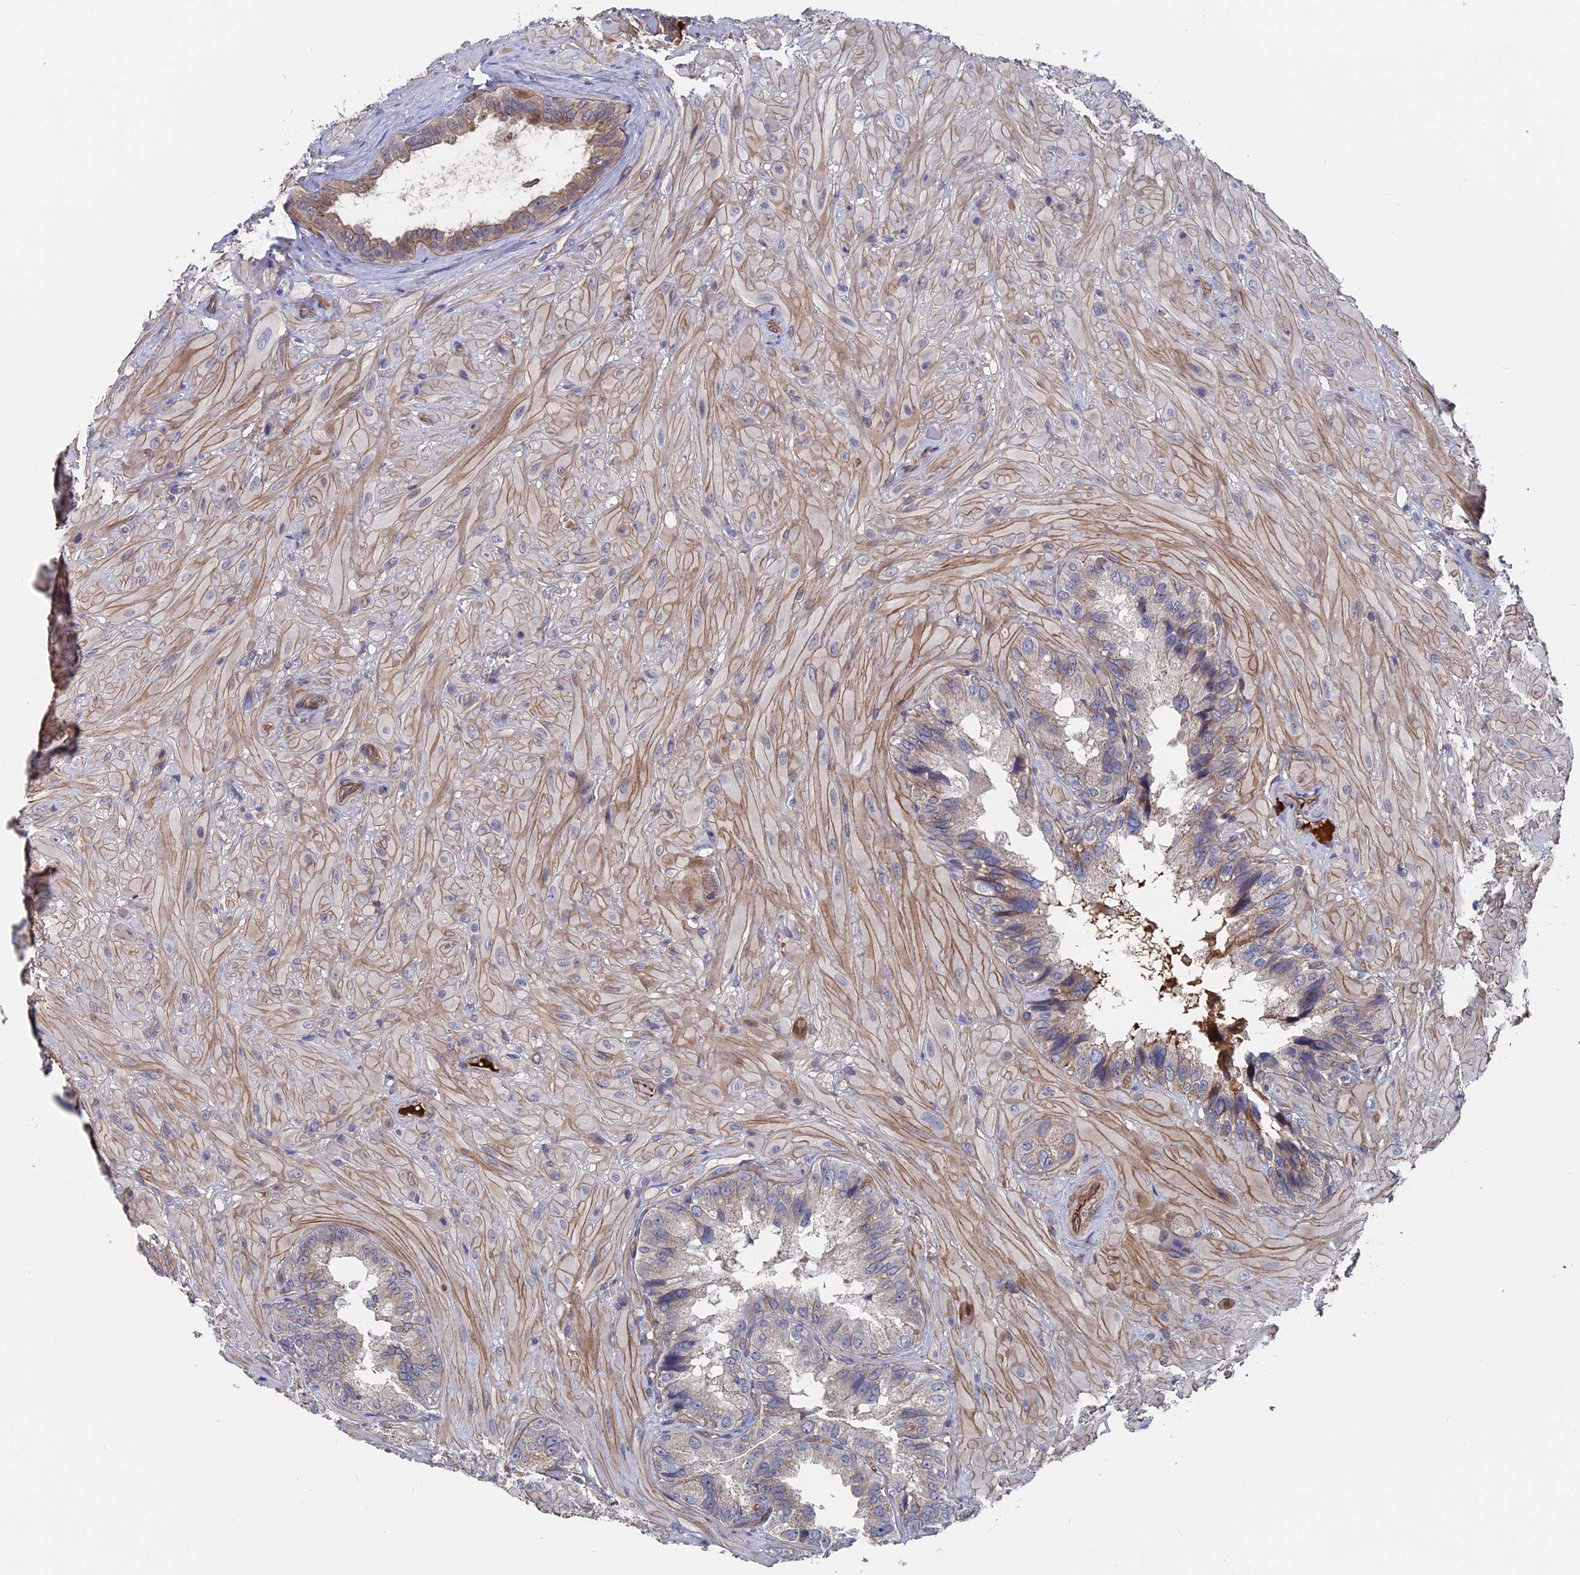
{"staining": {"intensity": "weak", "quantity": "<25%", "location": "cytoplasmic/membranous"}, "tissue": "seminal vesicle", "cell_type": "Glandular cells", "image_type": "normal", "snomed": [{"axis": "morphology", "description": "Normal tissue, NOS"}, {"axis": "topography", "description": "Seminal veicle"}, {"axis": "topography", "description": "Peripheral nerve tissue"}], "caption": "Unremarkable seminal vesicle was stained to show a protein in brown. There is no significant staining in glandular cells.", "gene": "RPUSD1", "patient": {"sex": "male", "age": 67}}